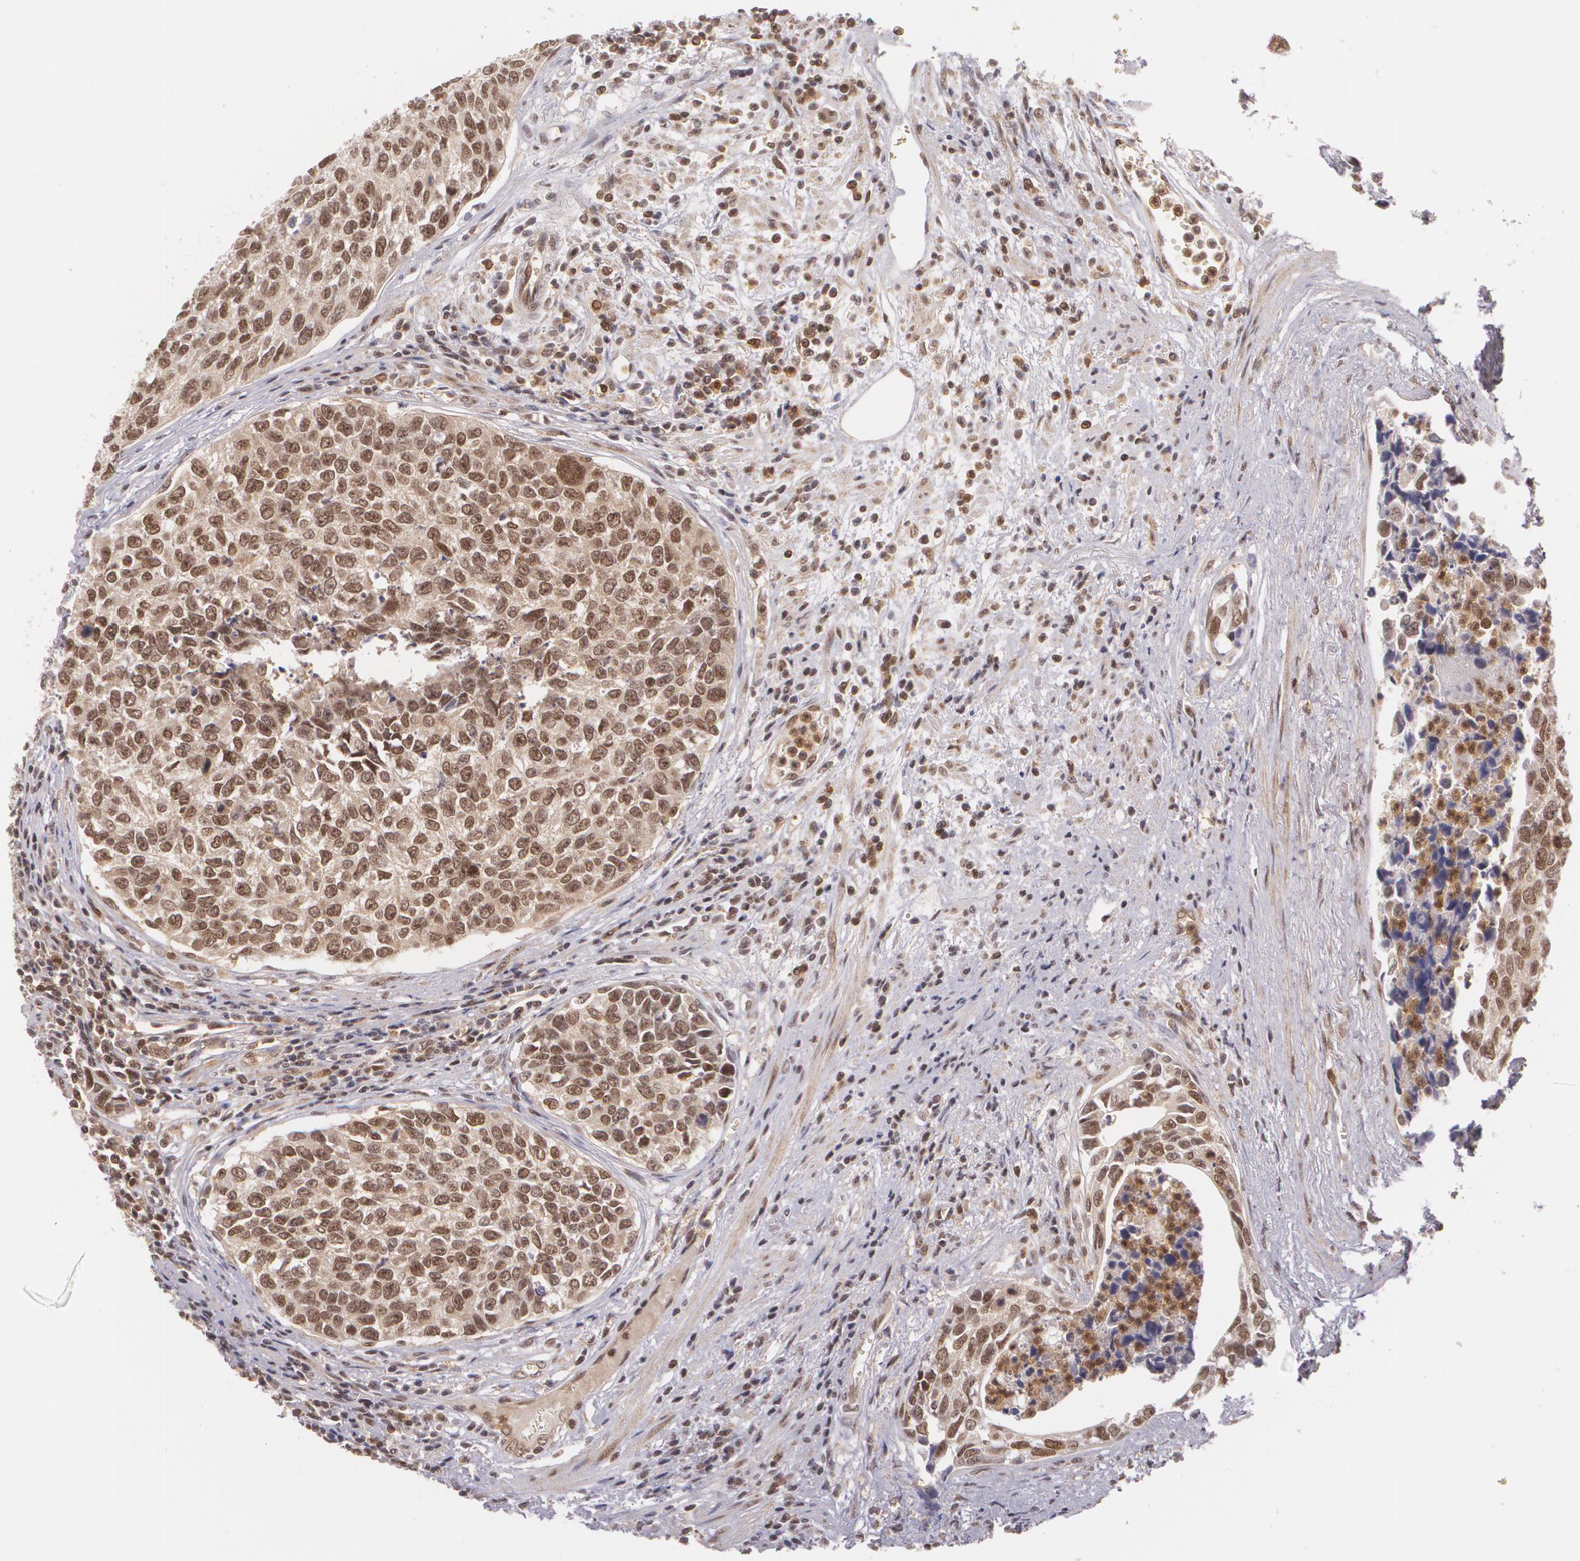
{"staining": {"intensity": "moderate", "quantity": "25%-75%", "location": "cytoplasmic/membranous,nuclear"}, "tissue": "urothelial cancer", "cell_type": "Tumor cells", "image_type": "cancer", "snomed": [{"axis": "morphology", "description": "Urothelial carcinoma, High grade"}, {"axis": "topography", "description": "Urinary bladder"}], "caption": "Immunohistochemistry of high-grade urothelial carcinoma reveals medium levels of moderate cytoplasmic/membranous and nuclear staining in about 25%-75% of tumor cells. Immunohistochemistry stains the protein in brown and the nuclei are stained blue.", "gene": "CUL2", "patient": {"sex": "male", "age": 81}}